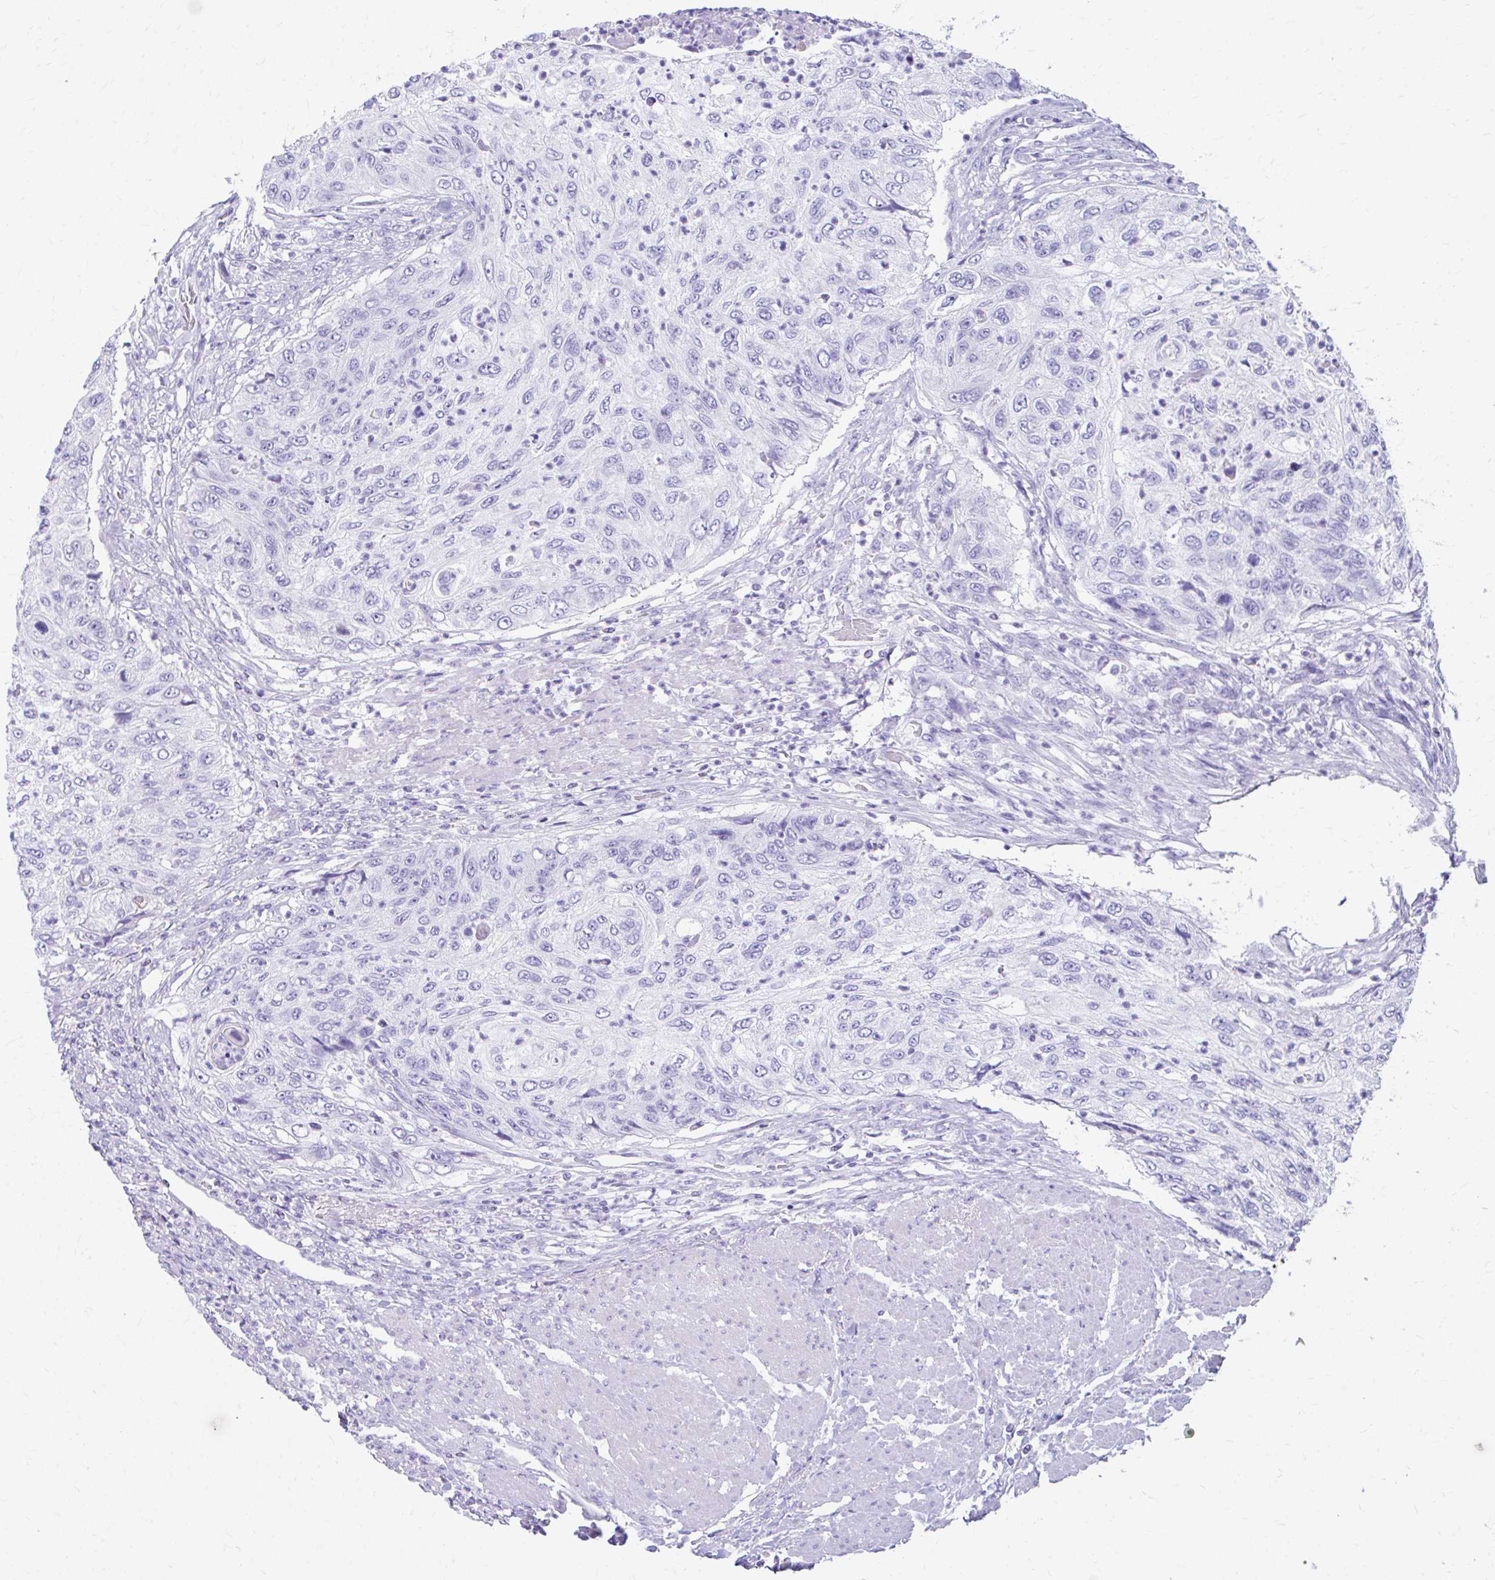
{"staining": {"intensity": "negative", "quantity": "none", "location": "none"}, "tissue": "urothelial cancer", "cell_type": "Tumor cells", "image_type": "cancer", "snomed": [{"axis": "morphology", "description": "Urothelial carcinoma, High grade"}, {"axis": "topography", "description": "Urinary bladder"}], "caption": "Tumor cells are negative for protein expression in human urothelial cancer.", "gene": "KRIT1", "patient": {"sex": "female", "age": 60}}